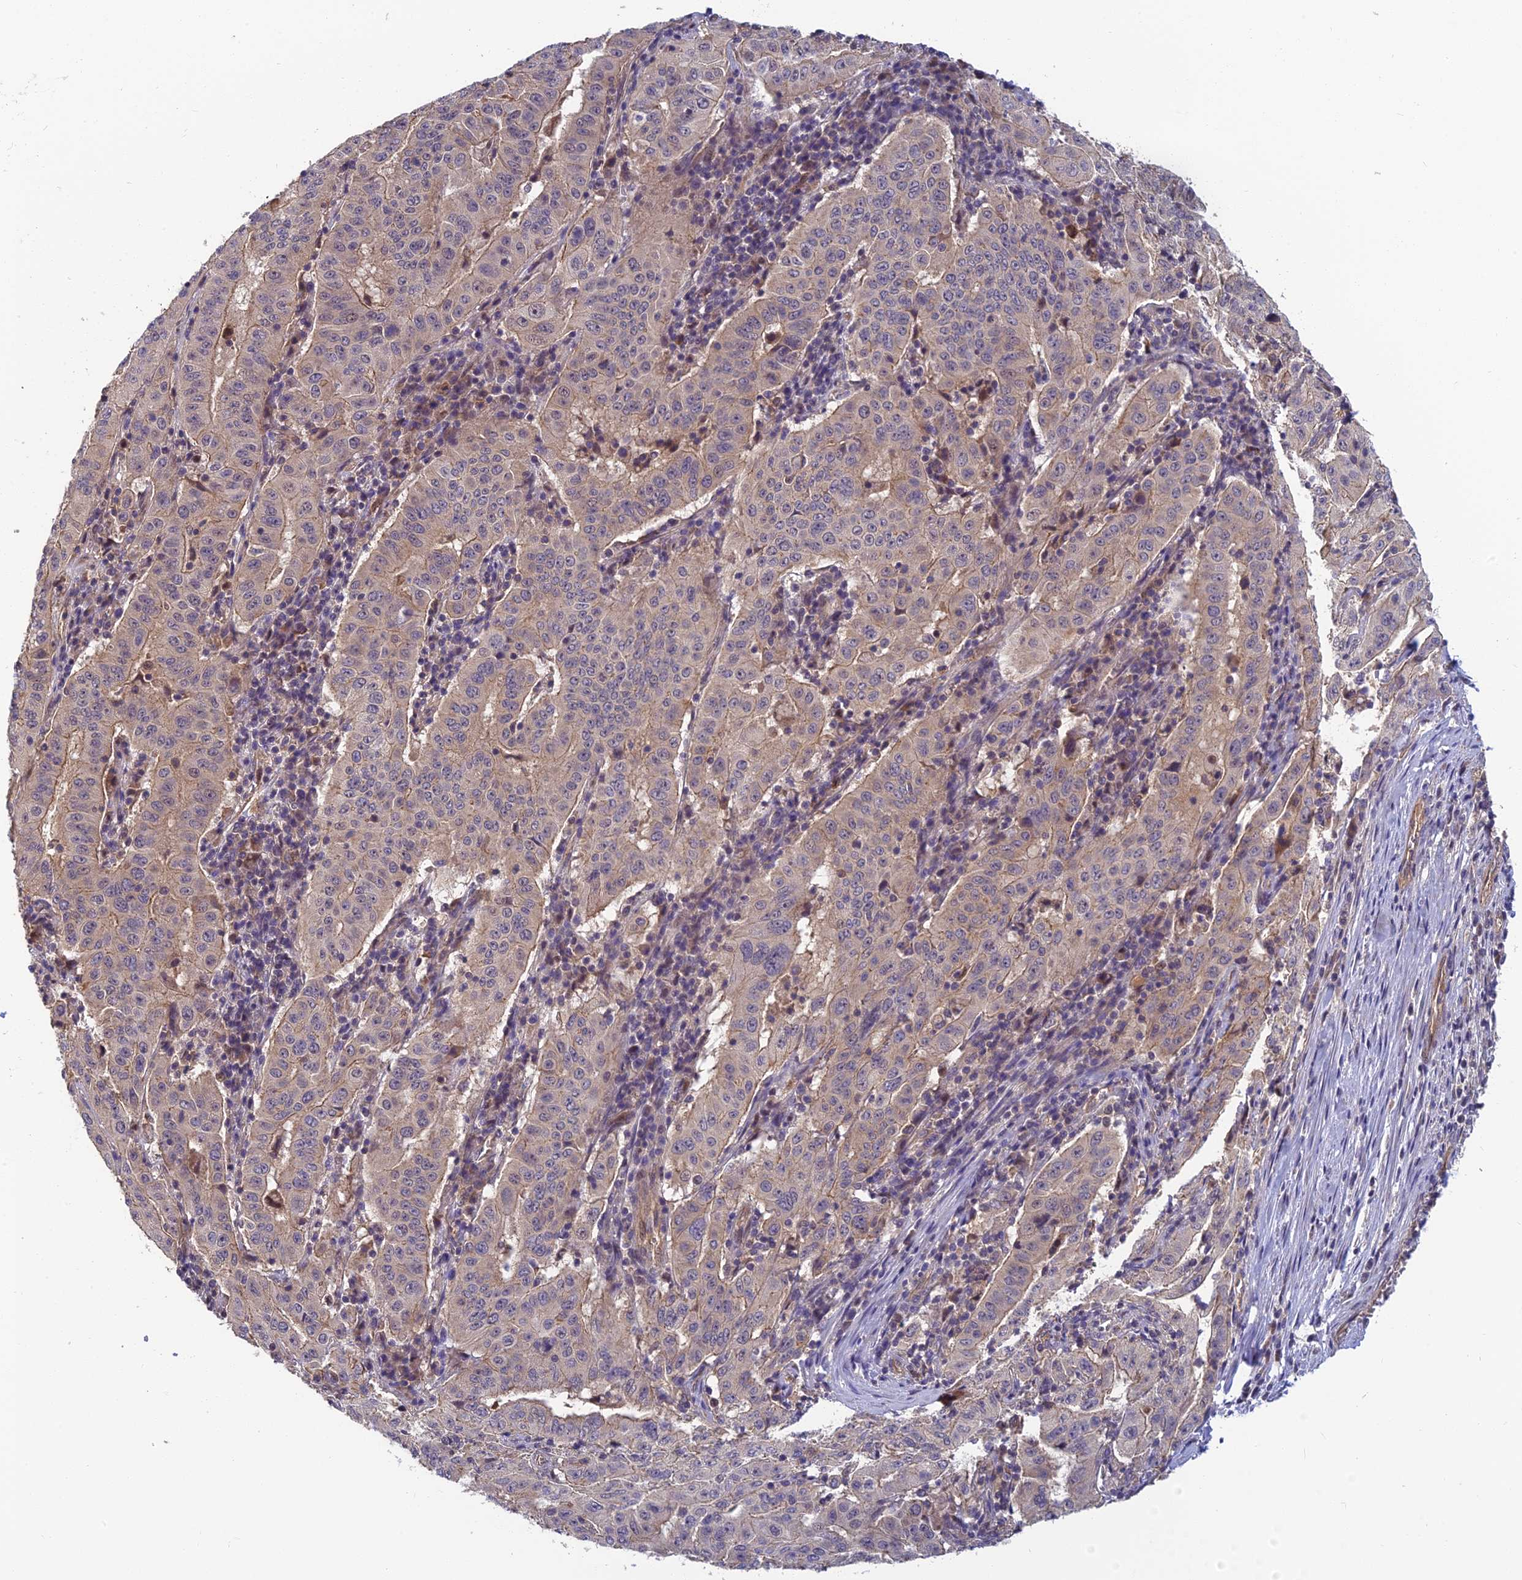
{"staining": {"intensity": "moderate", "quantity": "<25%", "location": "cytoplasmic/membranous"}, "tissue": "pancreatic cancer", "cell_type": "Tumor cells", "image_type": "cancer", "snomed": [{"axis": "morphology", "description": "Adenocarcinoma, NOS"}, {"axis": "topography", "description": "Pancreas"}], "caption": "This image displays immunohistochemistry staining of adenocarcinoma (pancreatic), with low moderate cytoplasmic/membranous positivity in about <25% of tumor cells.", "gene": "PIKFYVE", "patient": {"sex": "male", "age": 63}}